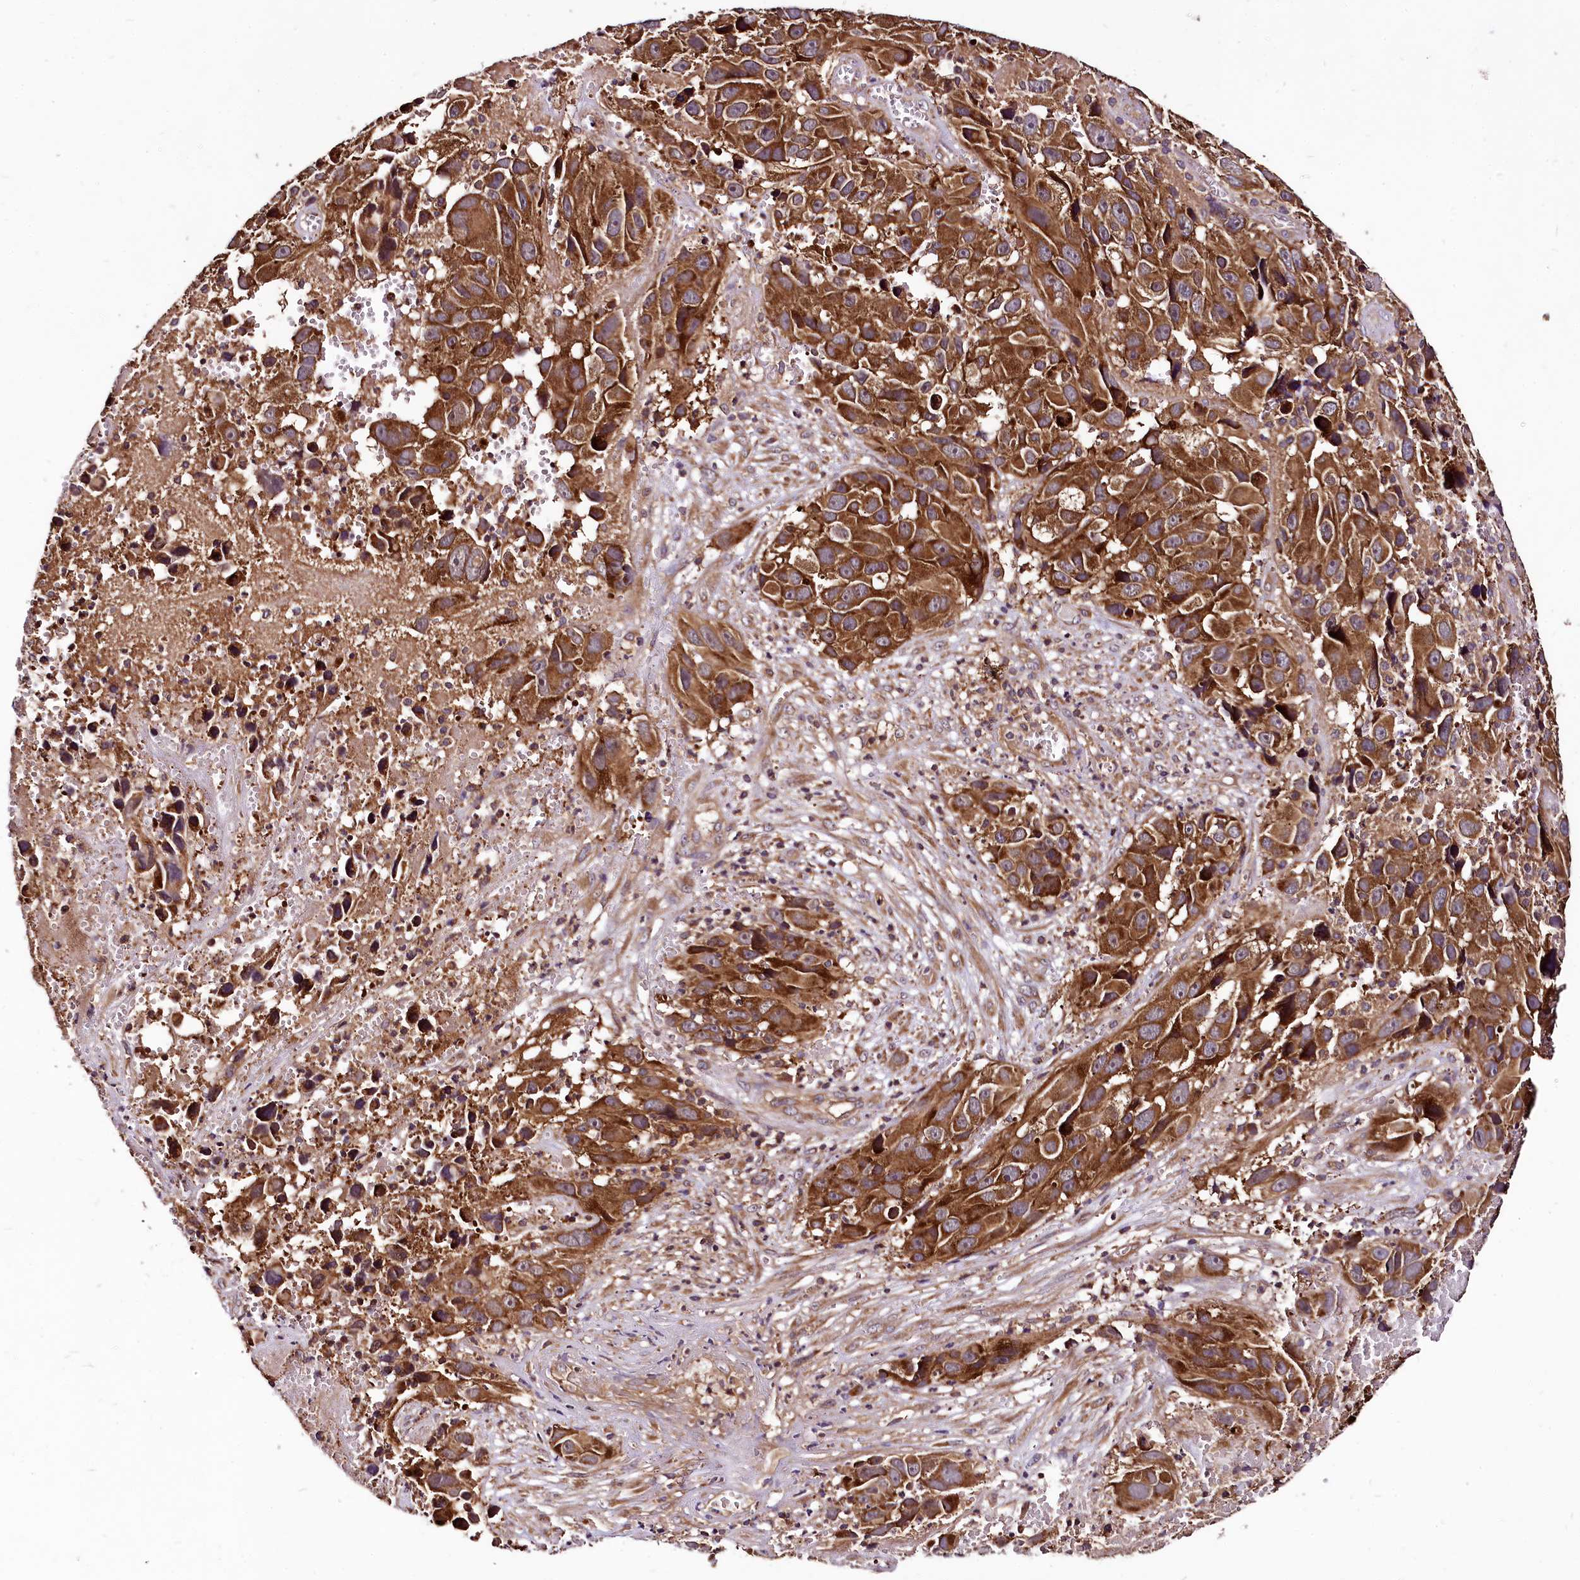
{"staining": {"intensity": "strong", "quantity": ">75%", "location": "cytoplasmic/membranous"}, "tissue": "melanoma", "cell_type": "Tumor cells", "image_type": "cancer", "snomed": [{"axis": "morphology", "description": "Malignant melanoma, NOS"}, {"axis": "topography", "description": "Skin"}], "caption": "Immunohistochemical staining of human melanoma exhibits high levels of strong cytoplasmic/membranous staining in about >75% of tumor cells.", "gene": "LRSAM1", "patient": {"sex": "male", "age": 84}}